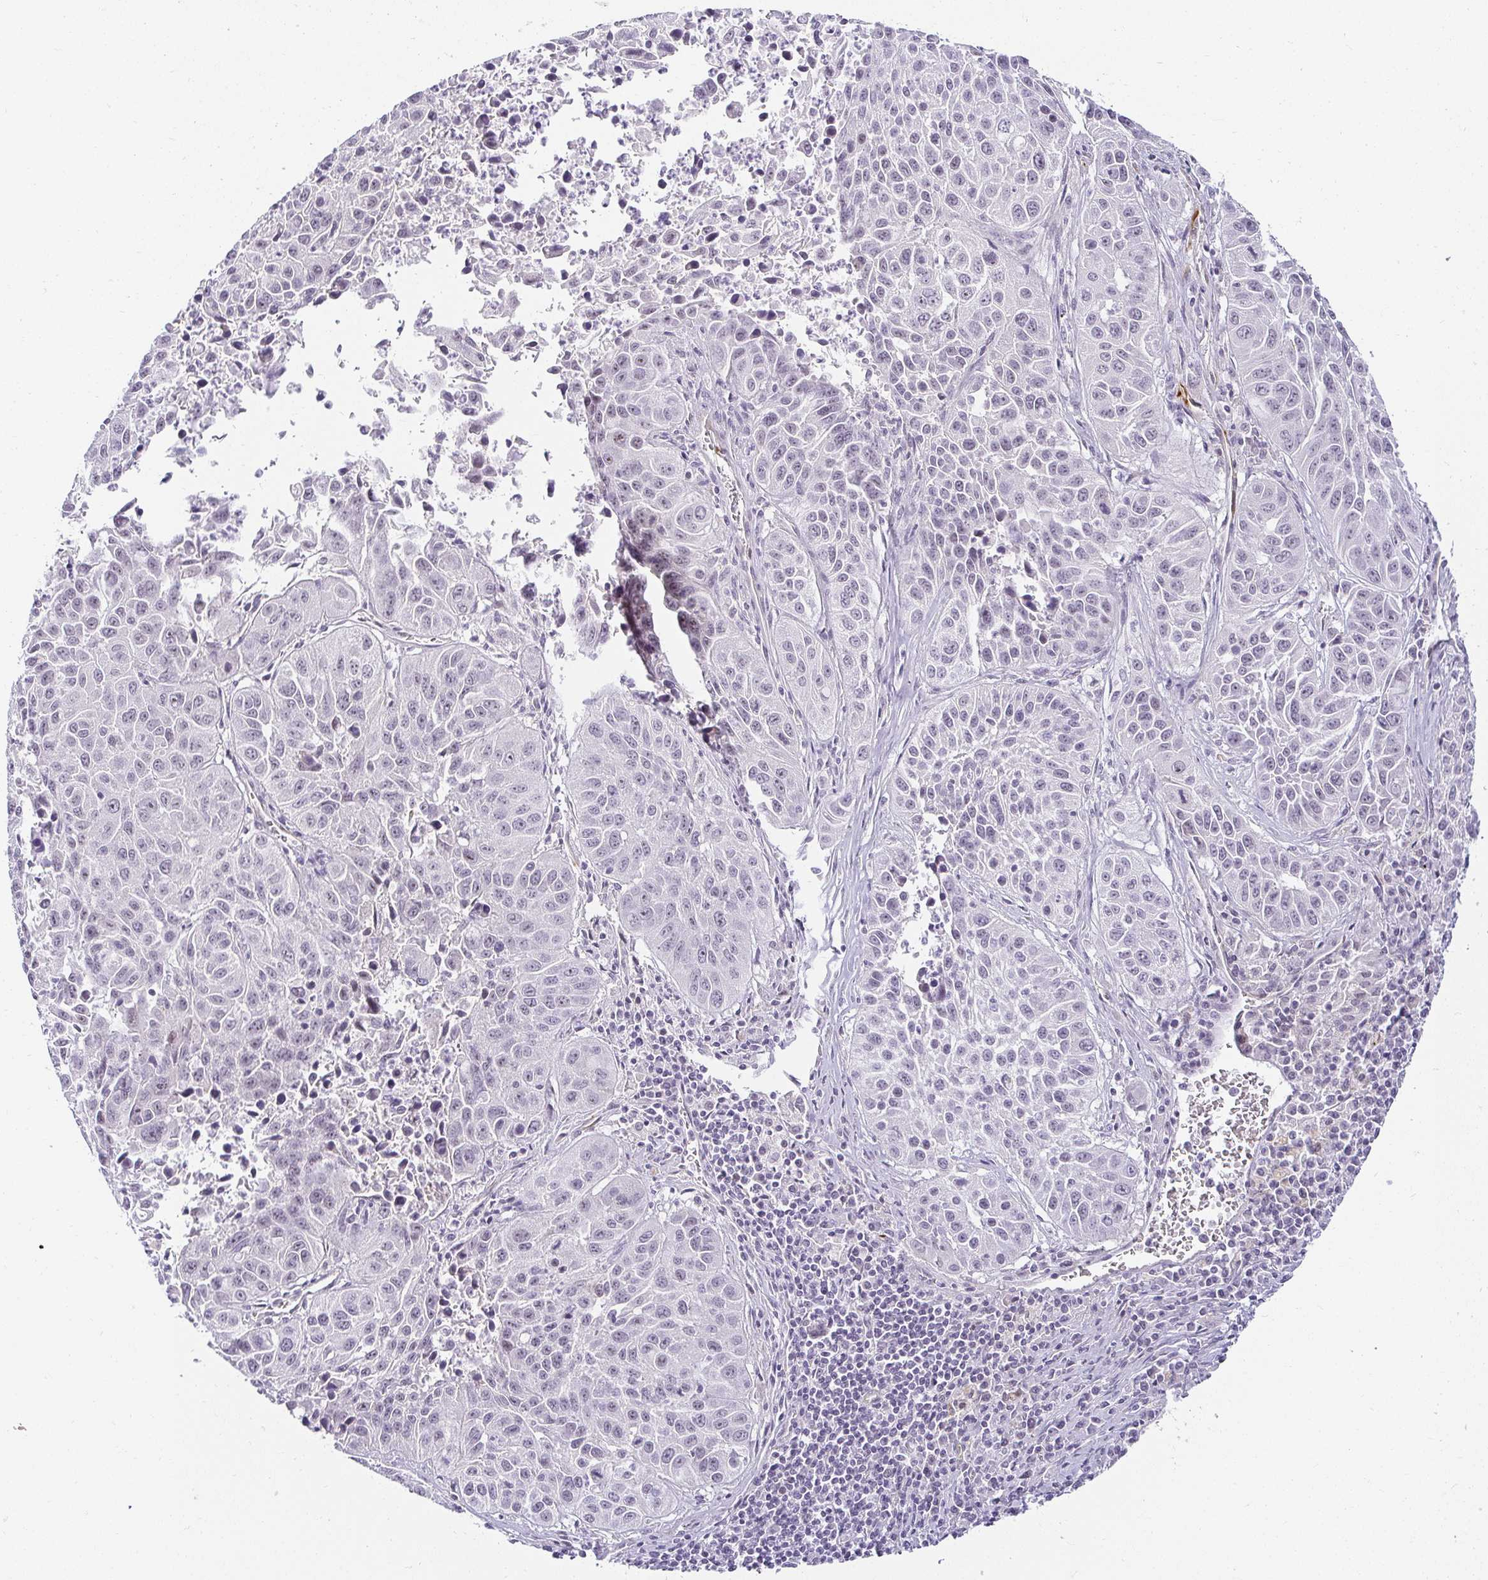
{"staining": {"intensity": "negative", "quantity": "none", "location": "none"}, "tissue": "lung cancer", "cell_type": "Tumor cells", "image_type": "cancer", "snomed": [{"axis": "morphology", "description": "Squamous cell carcinoma, NOS"}, {"axis": "topography", "description": "Lung"}], "caption": "Tumor cells are negative for brown protein staining in lung squamous cell carcinoma.", "gene": "ACAN", "patient": {"sex": "female", "age": 61}}